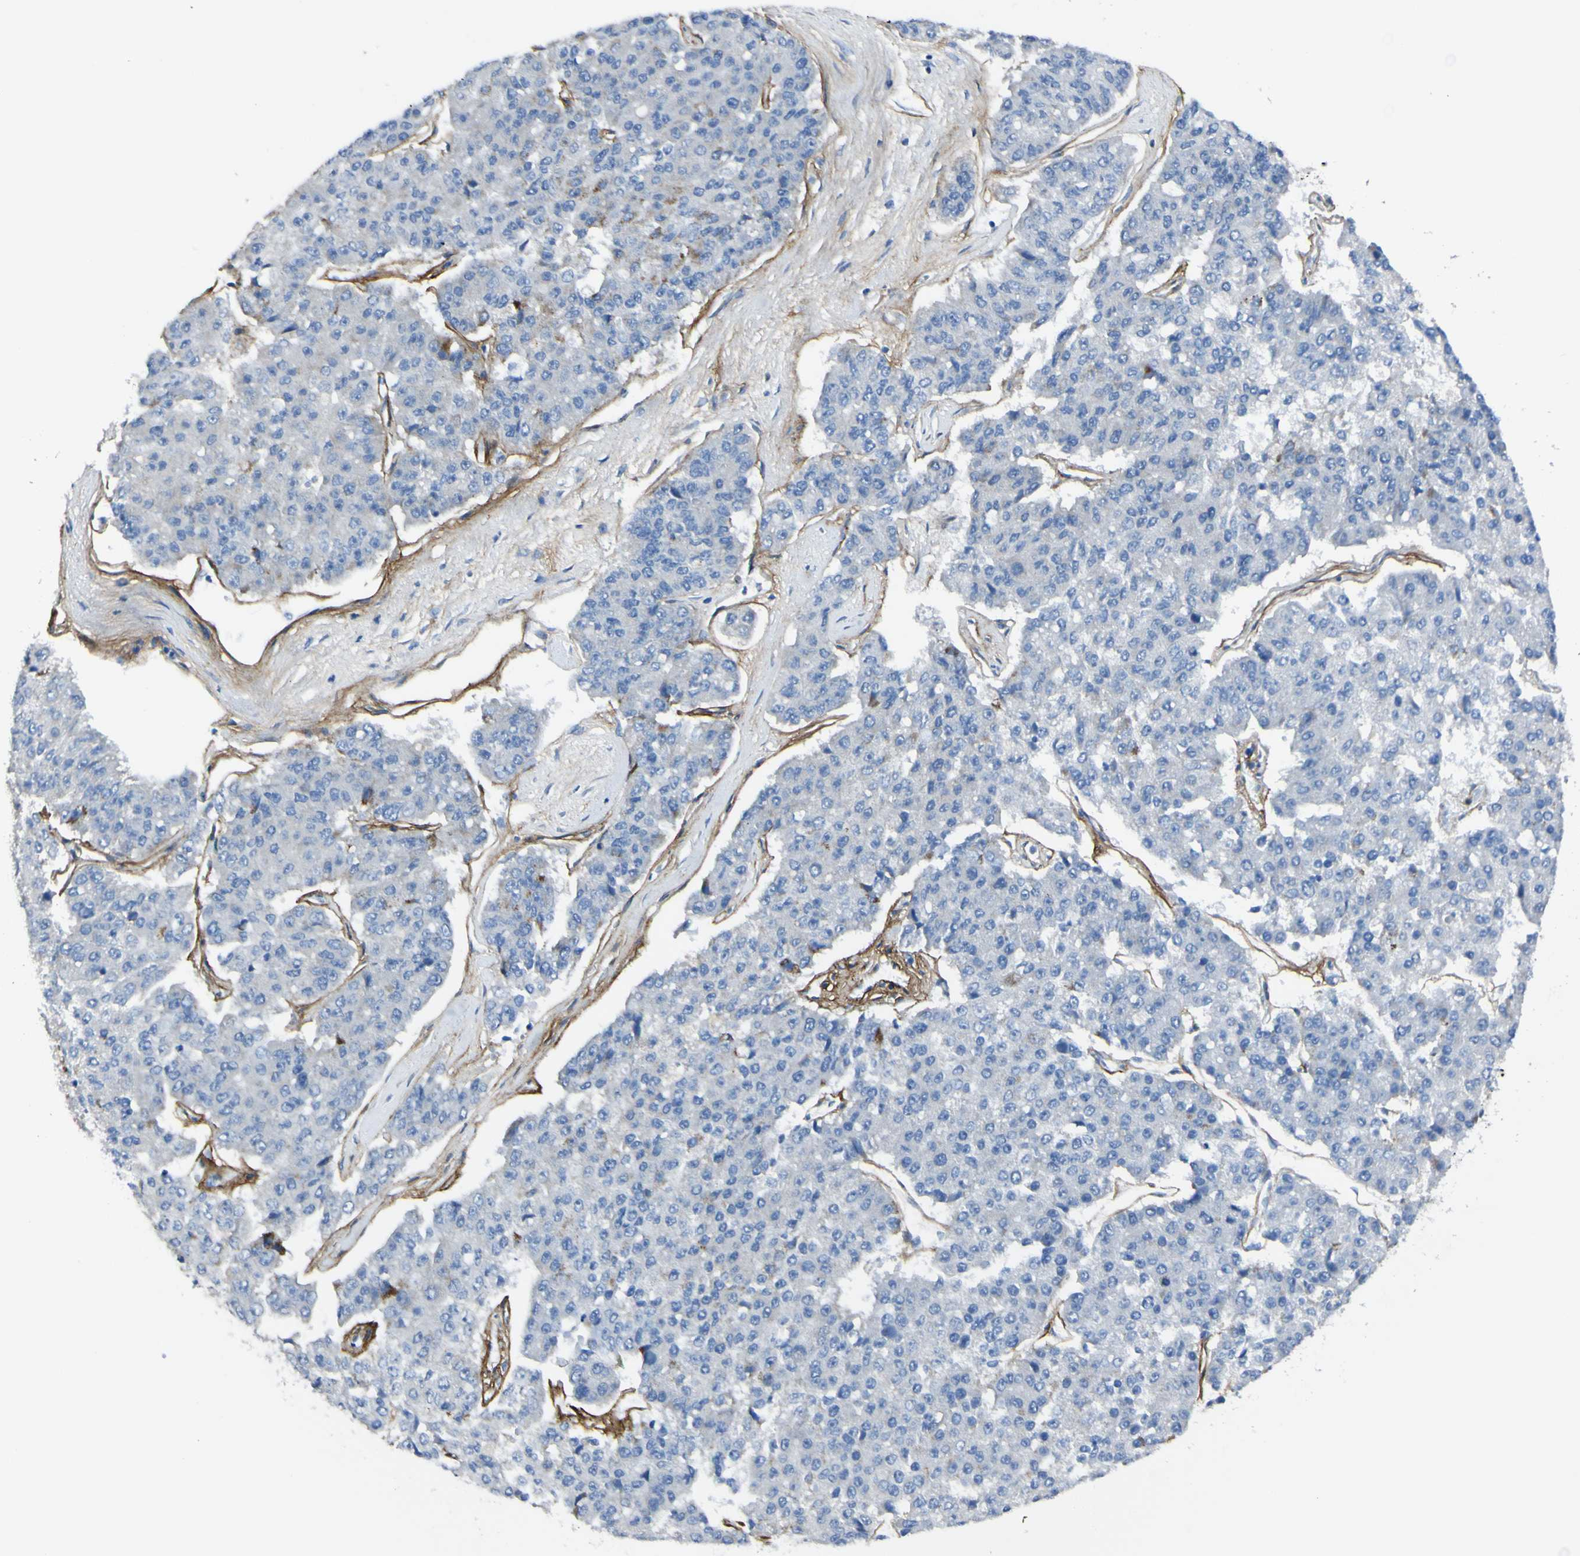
{"staining": {"intensity": "negative", "quantity": "none", "location": "none"}, "tissue": "pancreatic cancer", "cell_type": "Tumor cells", "image_type": "cancer", "snomed": [{"axis": "morphology", "description": "Adenocarcinoma, NOS"}, {"axis": "topography", "description": "Pancreas"}], "caption": "This histopathology image is of adenocarcinoma (pancreatic) stained with immunohistochemistry (IHC) to label a protein in brown with the nuclei are counter-stained blue. There is no expression in tumor cells.", "gene": "LRRN1", "patient": {"sex": "male", "age": 50}}